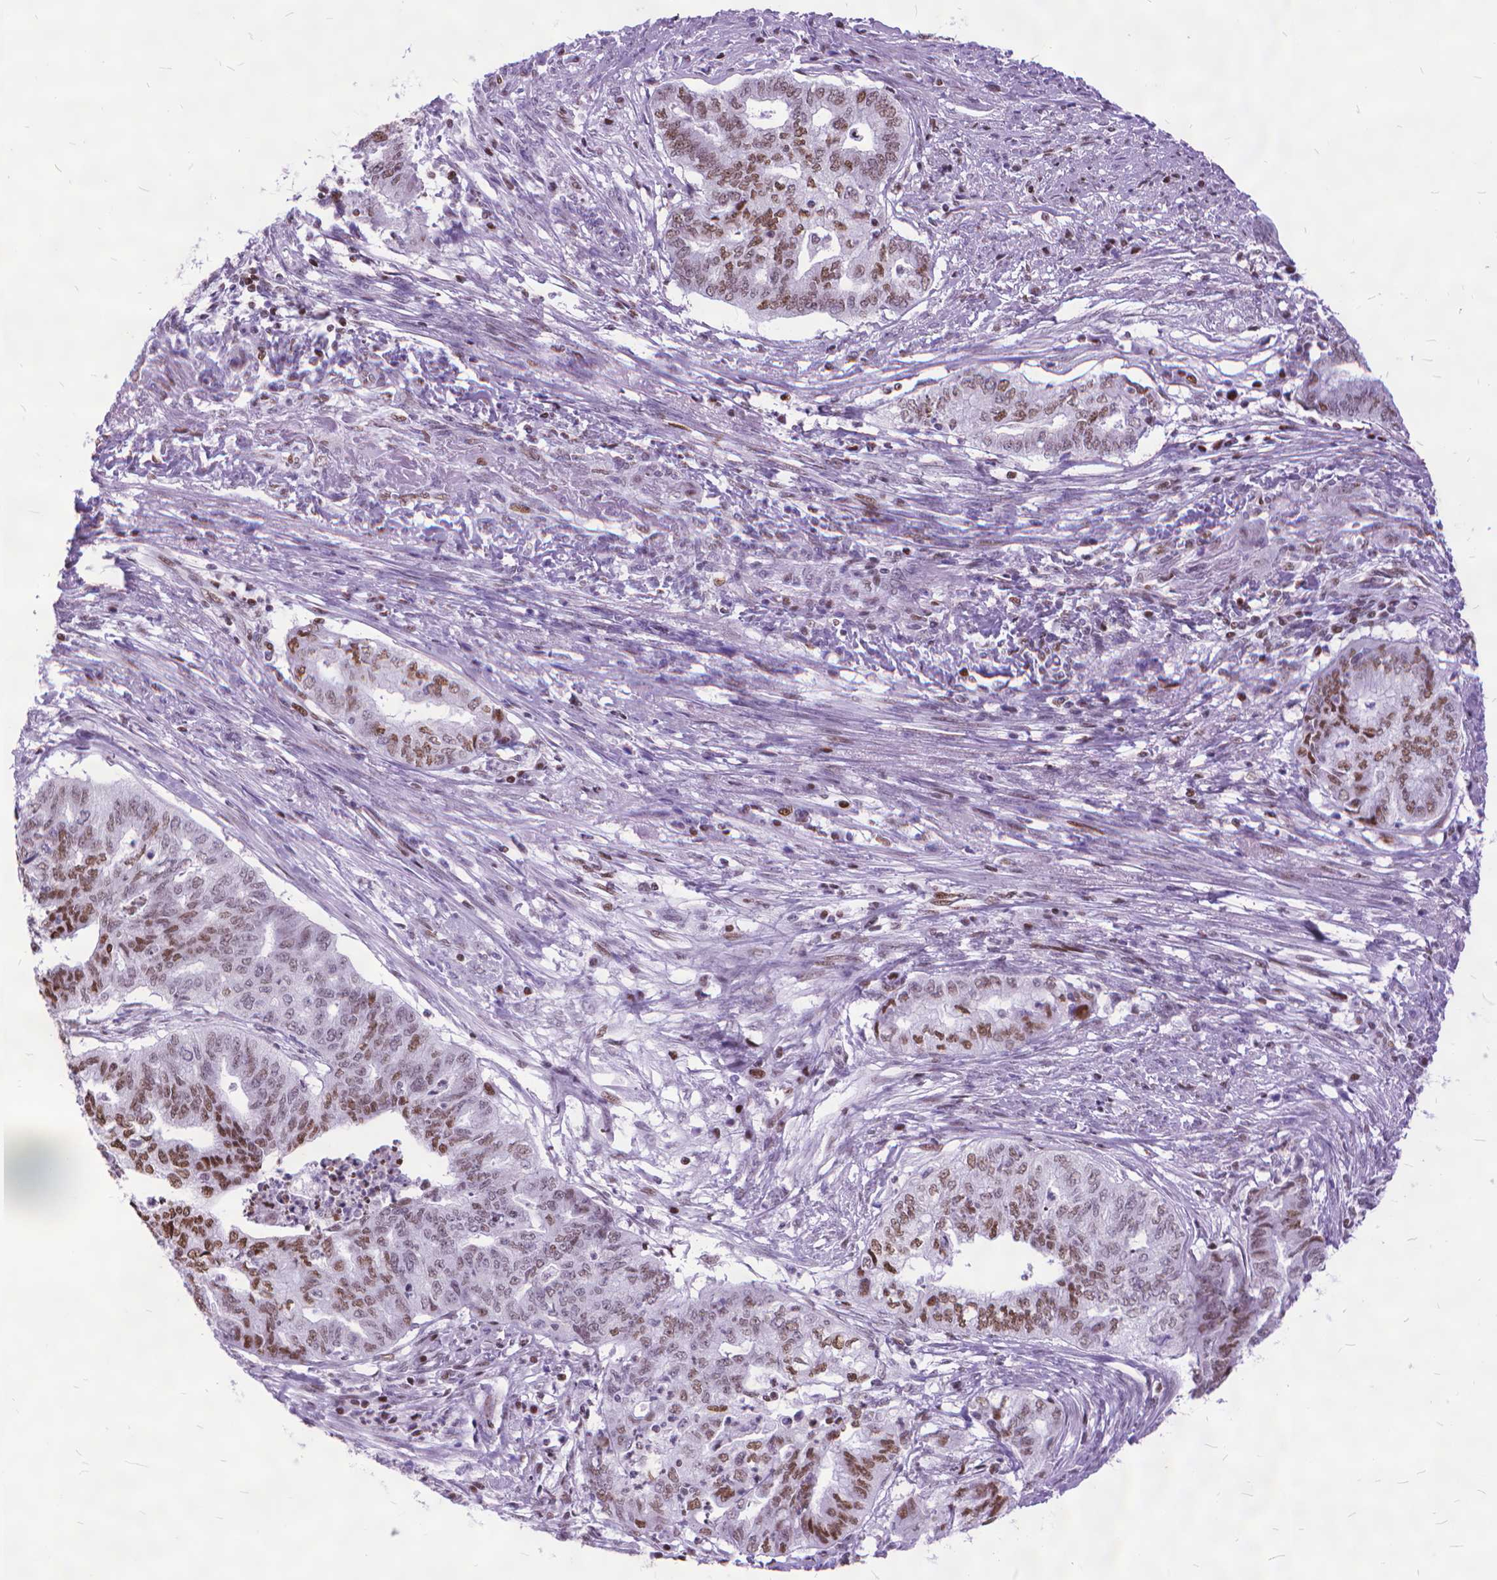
{"staining": {"intensity": "moderate", "quantity": ">75%", "location": "nuclear"}, "tissue": "endometrial cancer", "cell_type": "Tumor cells", "image_type": "cancer", "snomed": [{"axis": "morphology", "description": "Adenocarcinoma, NOS"}, {"axis": "topography", "description": "Endometrium"}], "caption": "The image reveals a brown stain indicating the presence of a protein in the nuclear of tumor cells in endometrial cancer.", "gene": "POLE4", "patient": {"sex": "female", "age": 79}}